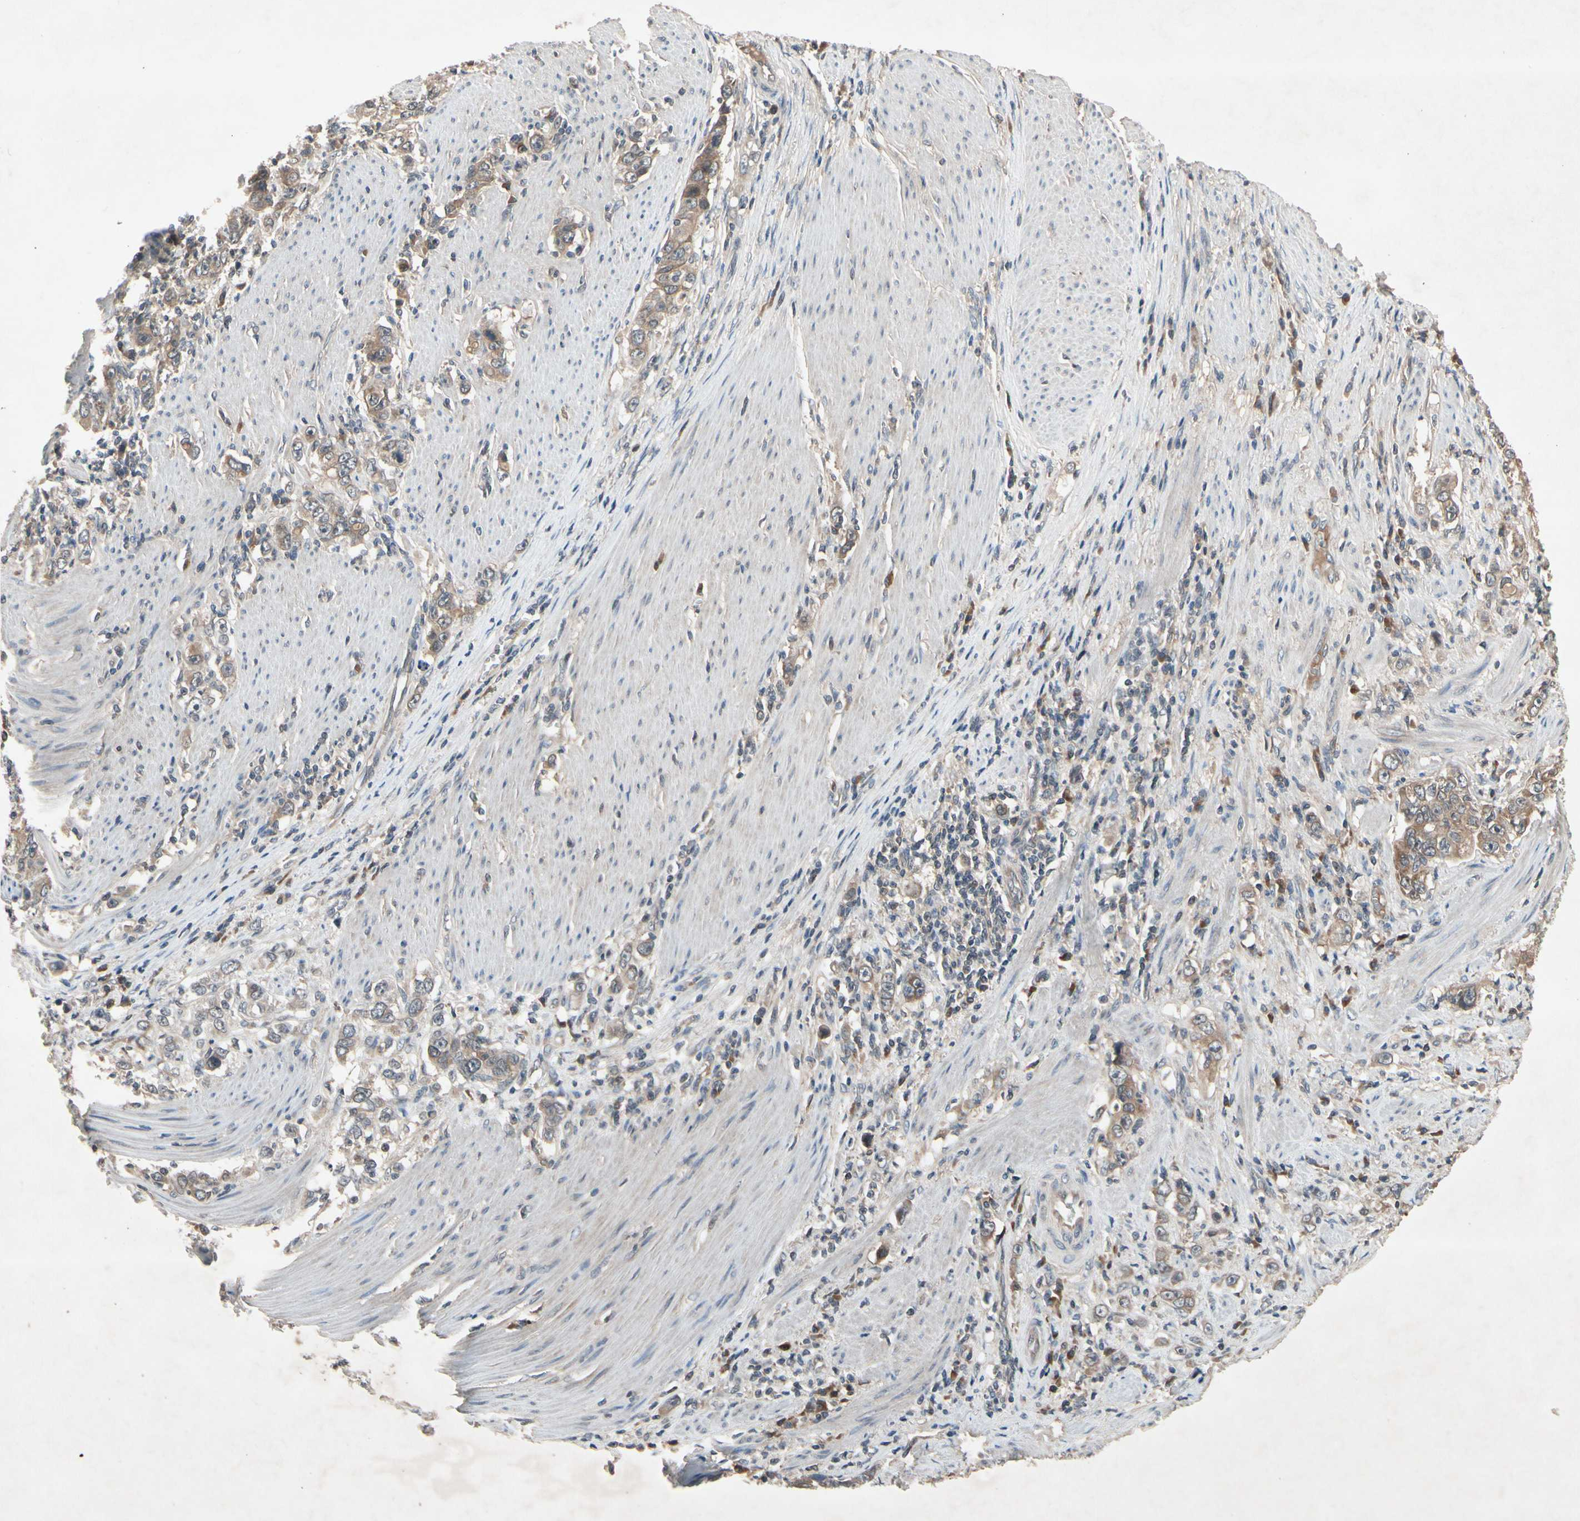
{"staining": {"intensity": "weak", "quantity": ">75%", "location": "cytoplasmic/membranous"}, "tissue": "stomach cancer", "cell_type": "Tumor cells", "image_type": "cancer", "snomed": [{"axis": "morphology", "description": "Adenocarcinoma, NOS"}, {"axis": "topography", "description": "Stomach, lower"}], "caption": "Tumor cells show low levels of weak cytoplasmic/membranous staining in about >75% of cells in stomach cancer.", "gene": "NSF", "patient": {"sex": "female", "age": 72}}